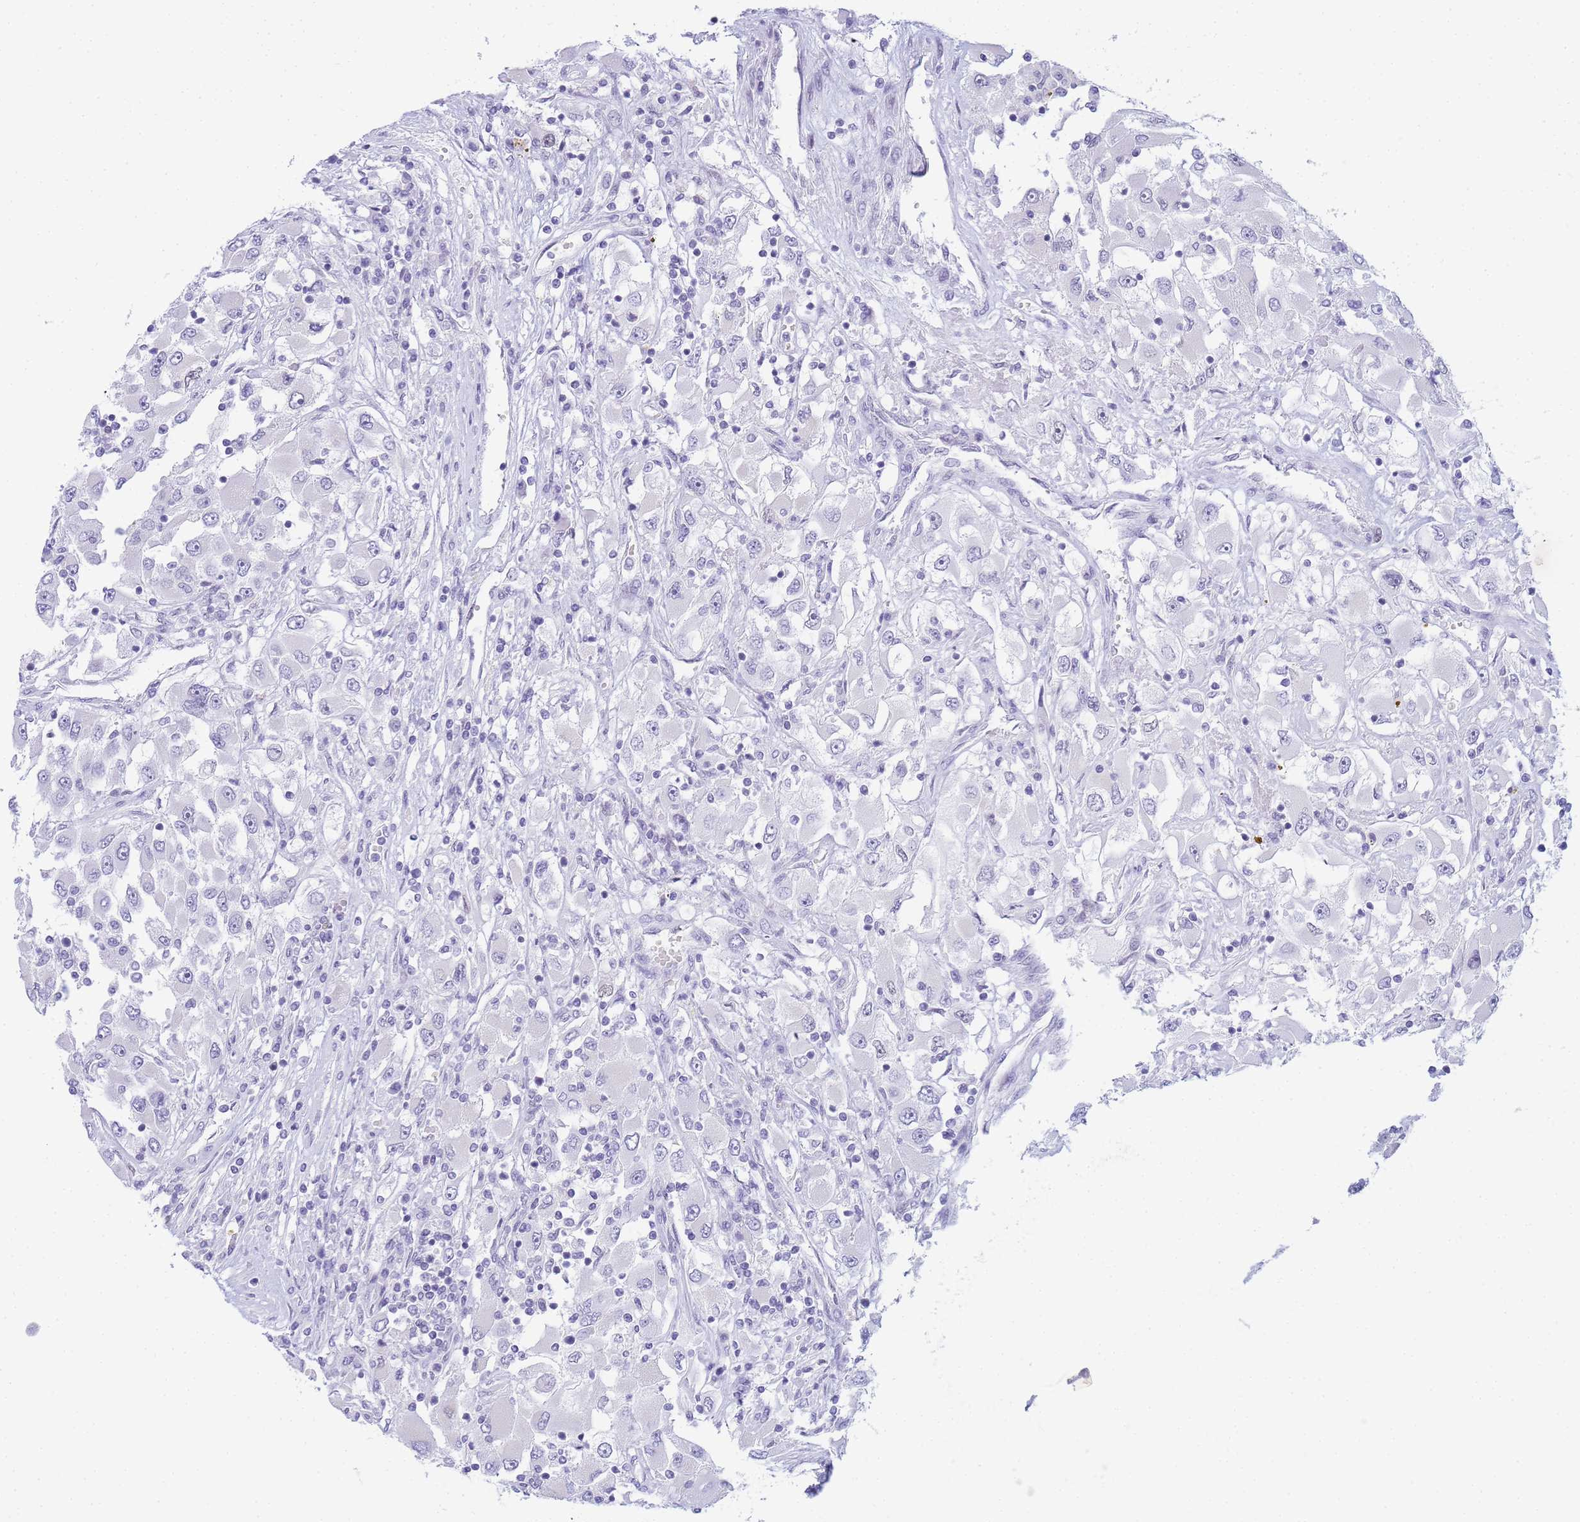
{"staining": {"intensity": "negative", "quantity": "none", "location": "none"}, "tissue": "renal cancer", "cell_type": "Tumor cells", "image_type": "cancer", "snomed": [{"axis": "morphology", "description": "Adenocarcinoma, NOS"}, {"axis": "topography", "description": "Kidney"}], "caption": "Tumor cells are negative for protein expression in human renal adenocarcinoma.", "gene": "SNX20", "patient": {"sex": "female", "age": 52}}